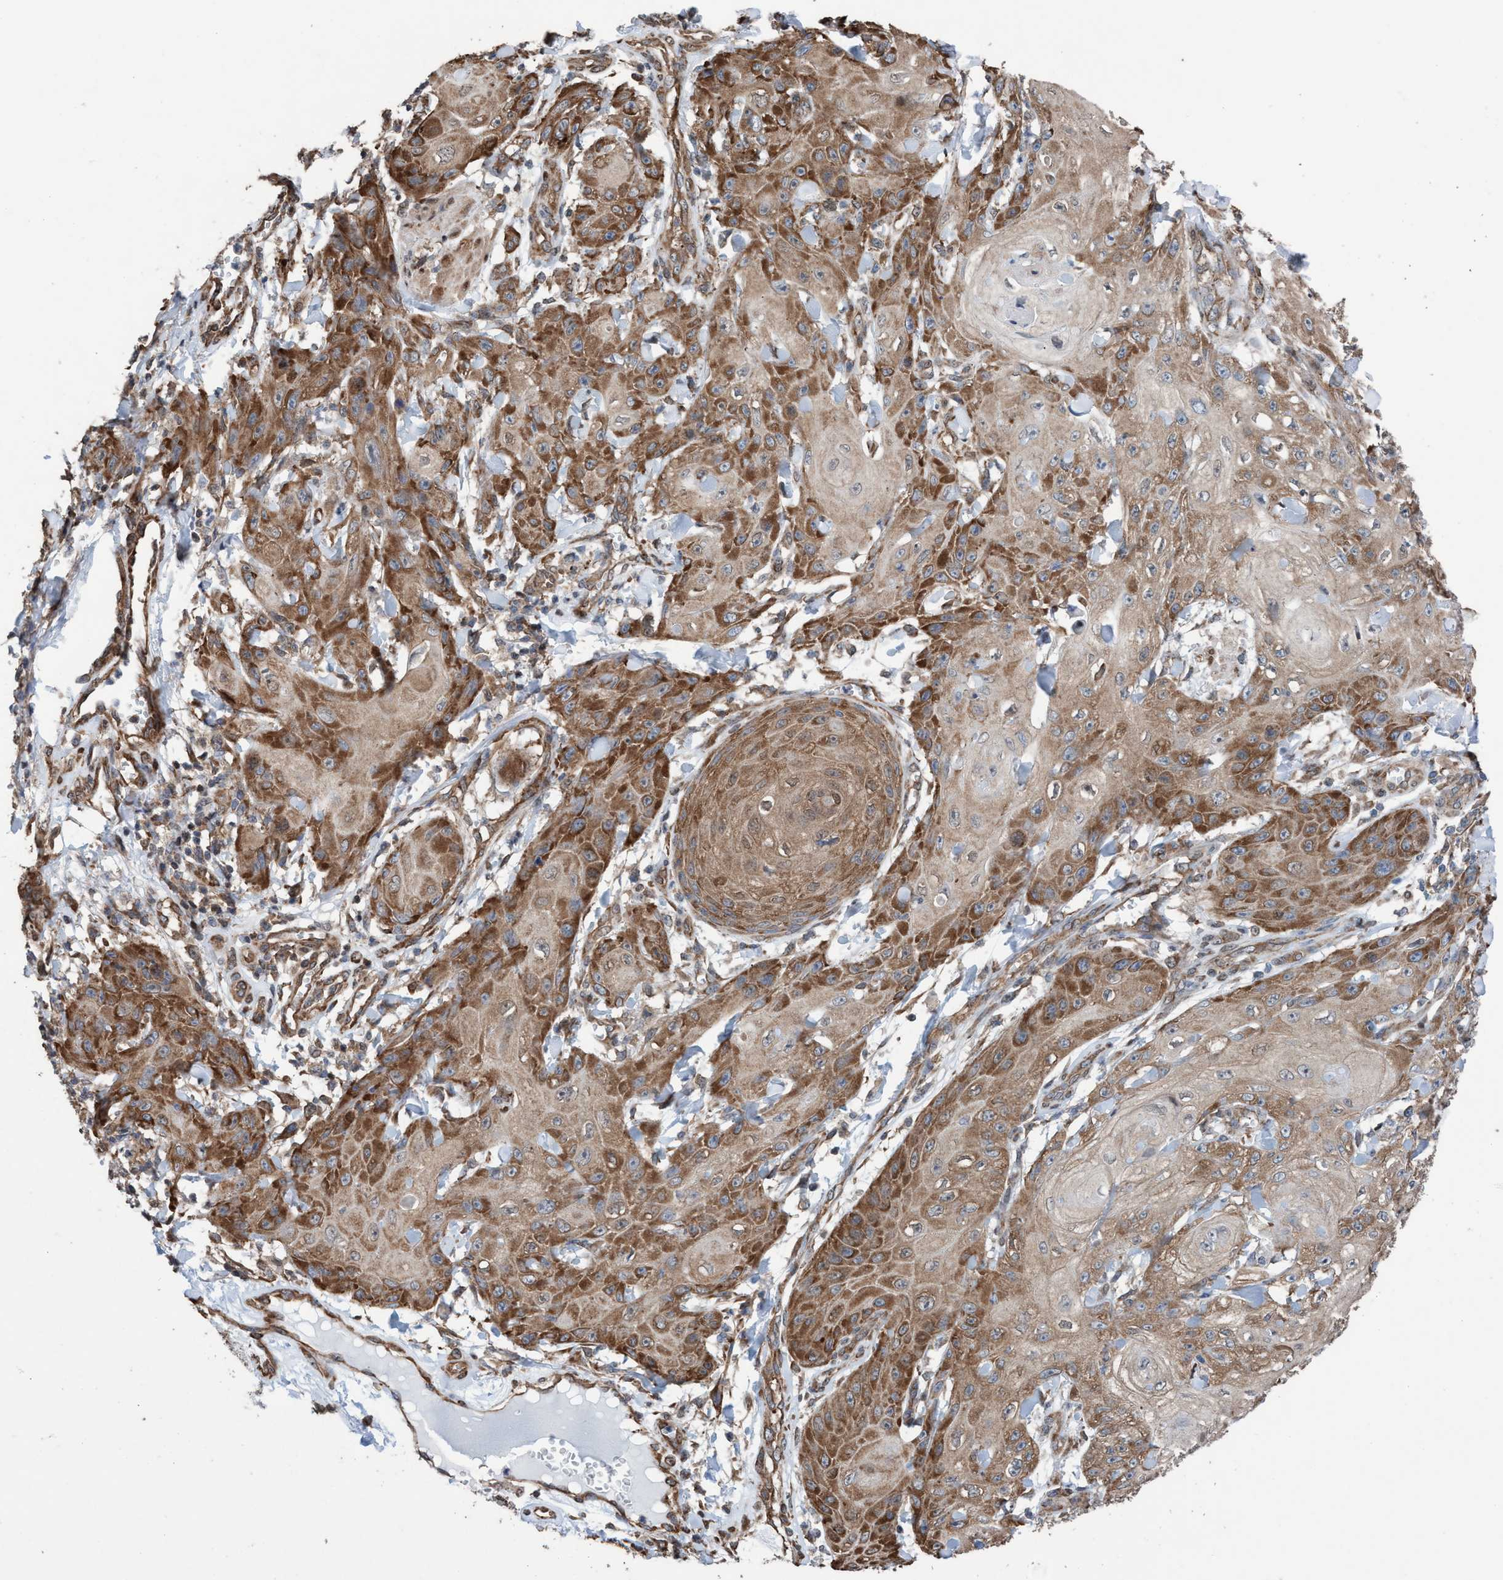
{"staining": {"intensity": "moderate", "quantity": ">75%", "location": "cytoplasmic/membranous"}, "tissue": "skin cancer", "cell_type": "Tumor cells", "image_type": "cancer", "snomed": [{"axis": "morphology", "description": "Squamous cell carcinoma, NOS"}, {"axis": "topography", "description": "Skin"}], "caption": "Immunohistochemical staining of skin cancer (squamous cell carcinoma) displays moderate cytoplasmic/membranous protein expression in approximately >75% of tumor cells.", "gene": "METAP2", "patient": {"sex": "male", "age": 74}}